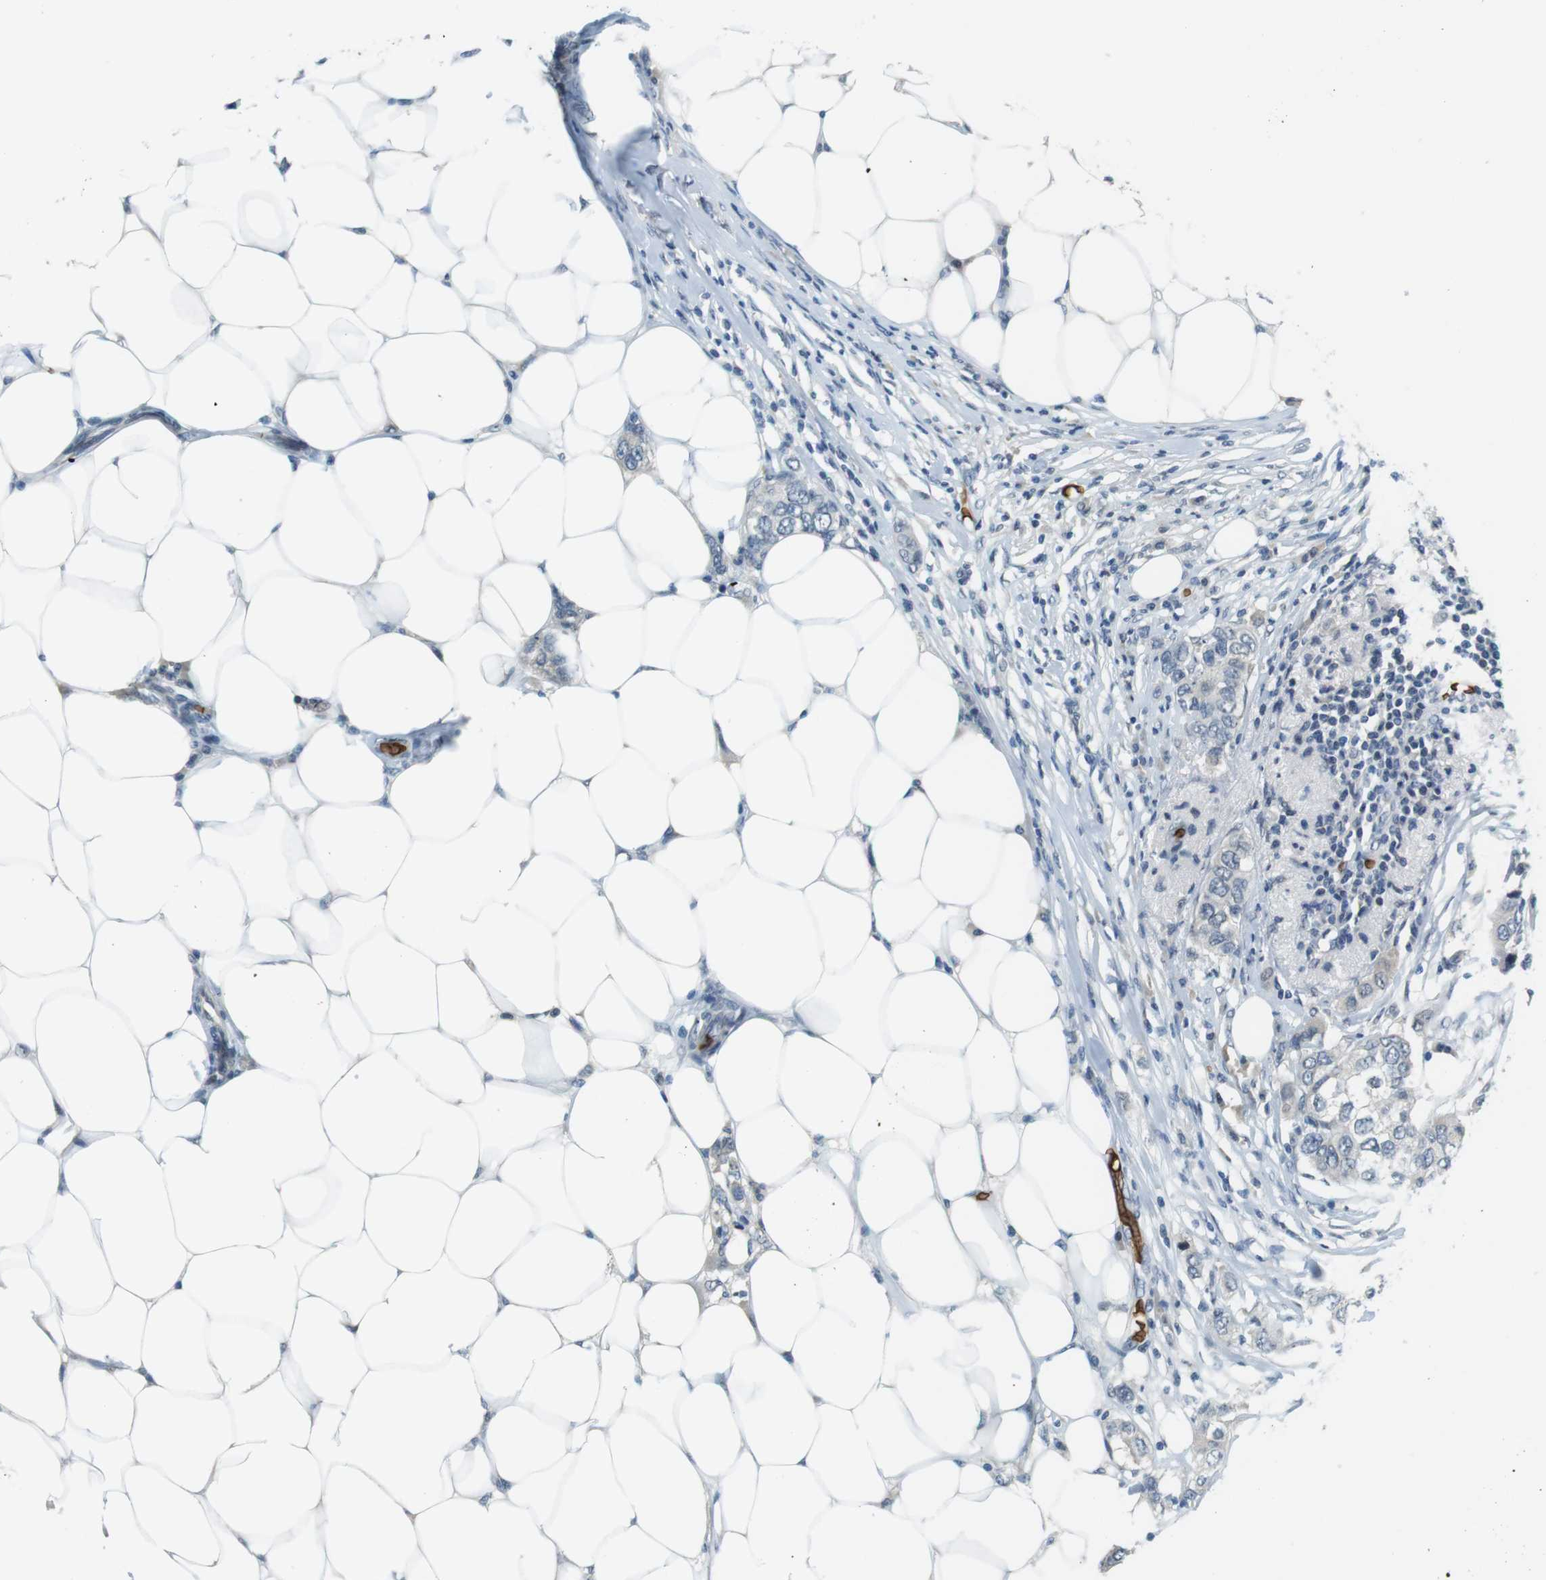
{"staining": {"intensity": "weak", "quantity": "<25%", "location": "cytoplasmic/membranous"}, "tissue": "breast cancer", "cell_type": "Tumor cells", "image_type": "cancer", "snomed": [{"axis": "morphology", "description": "Duct carcinoma"}, {"axis": "topography", "description": "Breast"}], "caption": "A high-resolution photomicrograph shows immunohistochemistry staining of breast cancer (intraductal carcinoma), which displays no significant positivity in tumor cells.", "gene": "SLC4A1", "patient": {"sex": "female", "age": 50}}